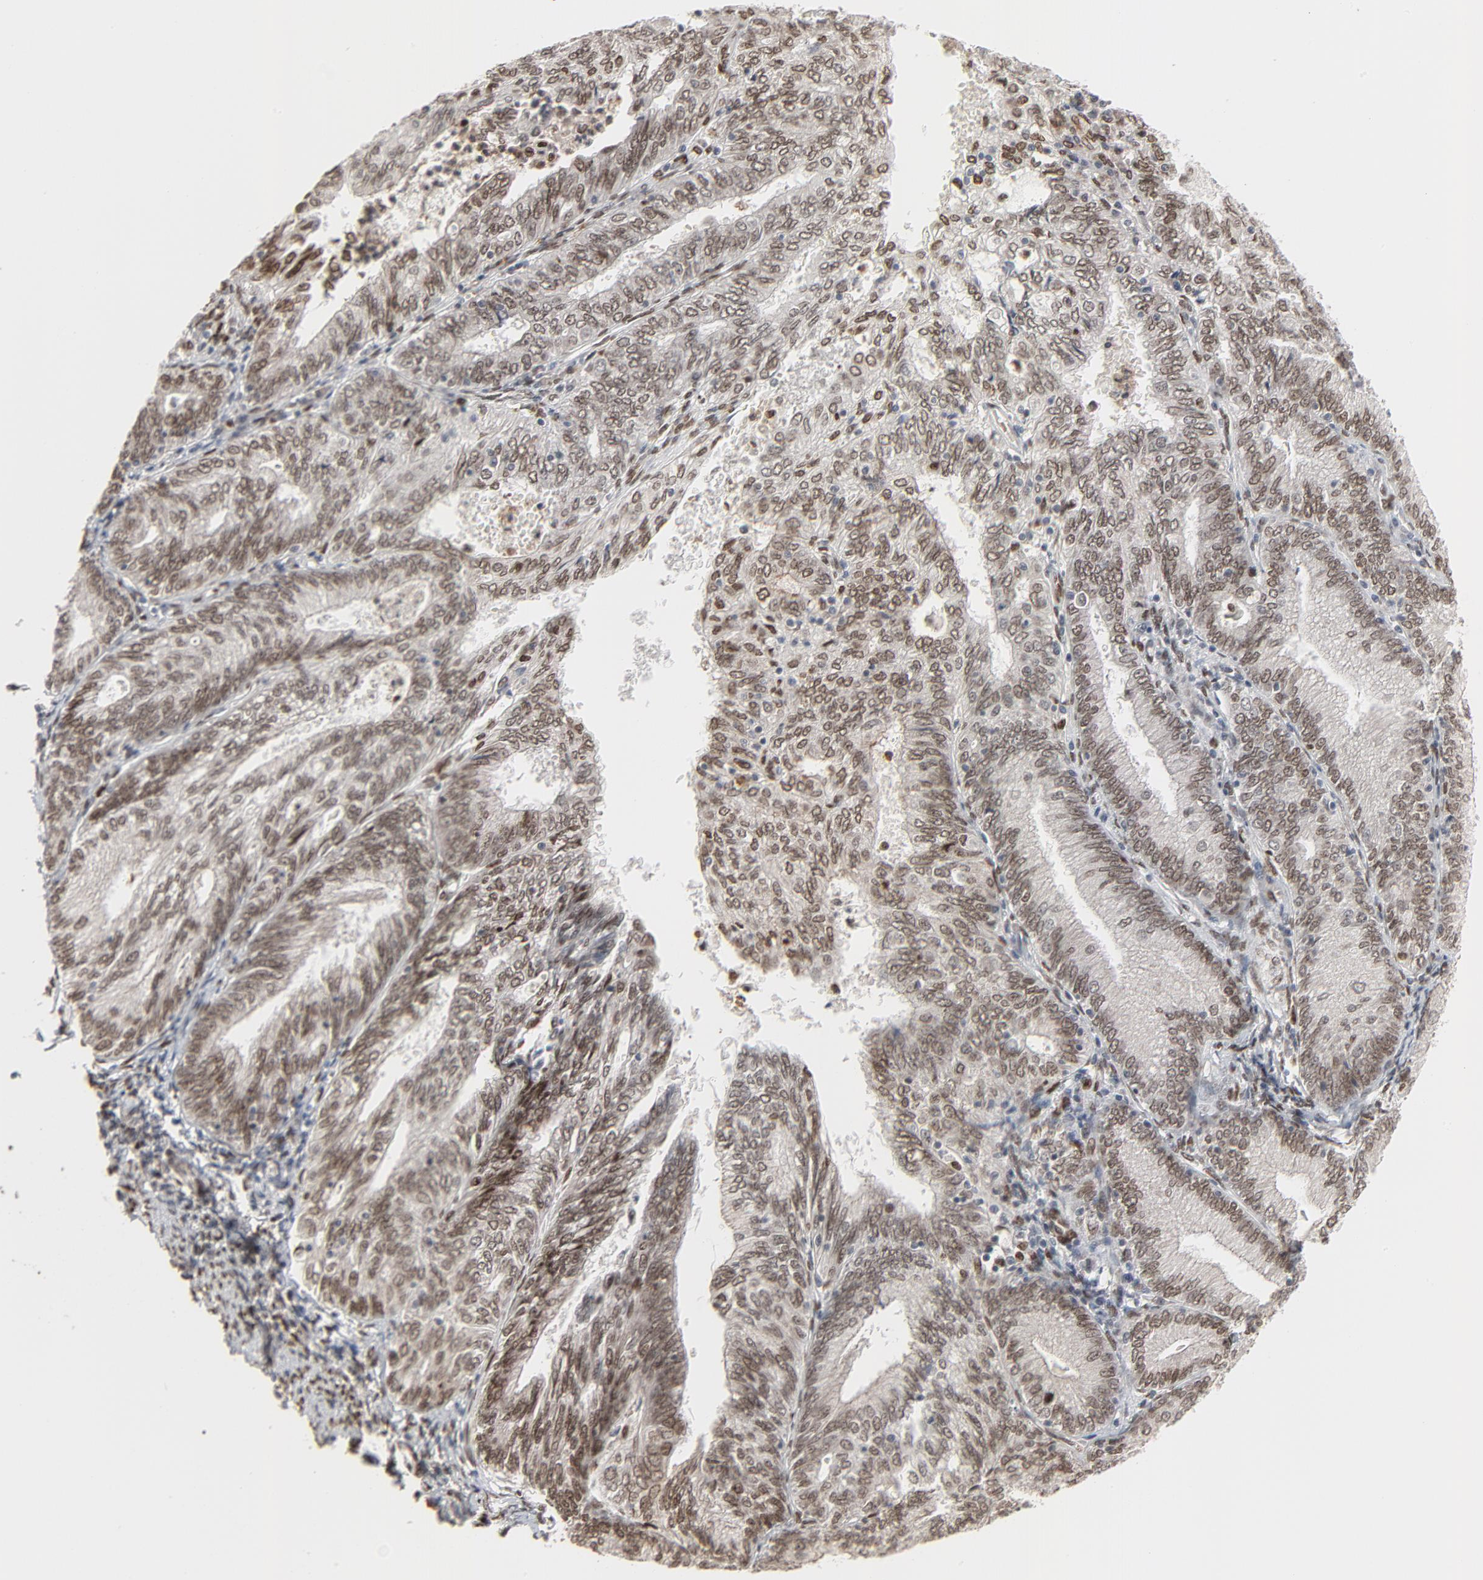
{"staining": {"intensity": "strong", "quantity": ">75%", "location": "nuclear"}, "tissue": "endometrial cancer", "cell_type": "Tumor cells", "image_type": "cancer", "snomed": [{"axis": "morphology", "description": "Adenocarcinoma, NOS"}, {"axis": "topography", "description": "Endometrium"}], "caption": "A photomicrograph of human adenocarcinoma (endometrial) stained for a protein shows strong nuclear brown staining in tumor cells.", "gene": "CUX1", "patient": {"sex": "female", "age": 69}}